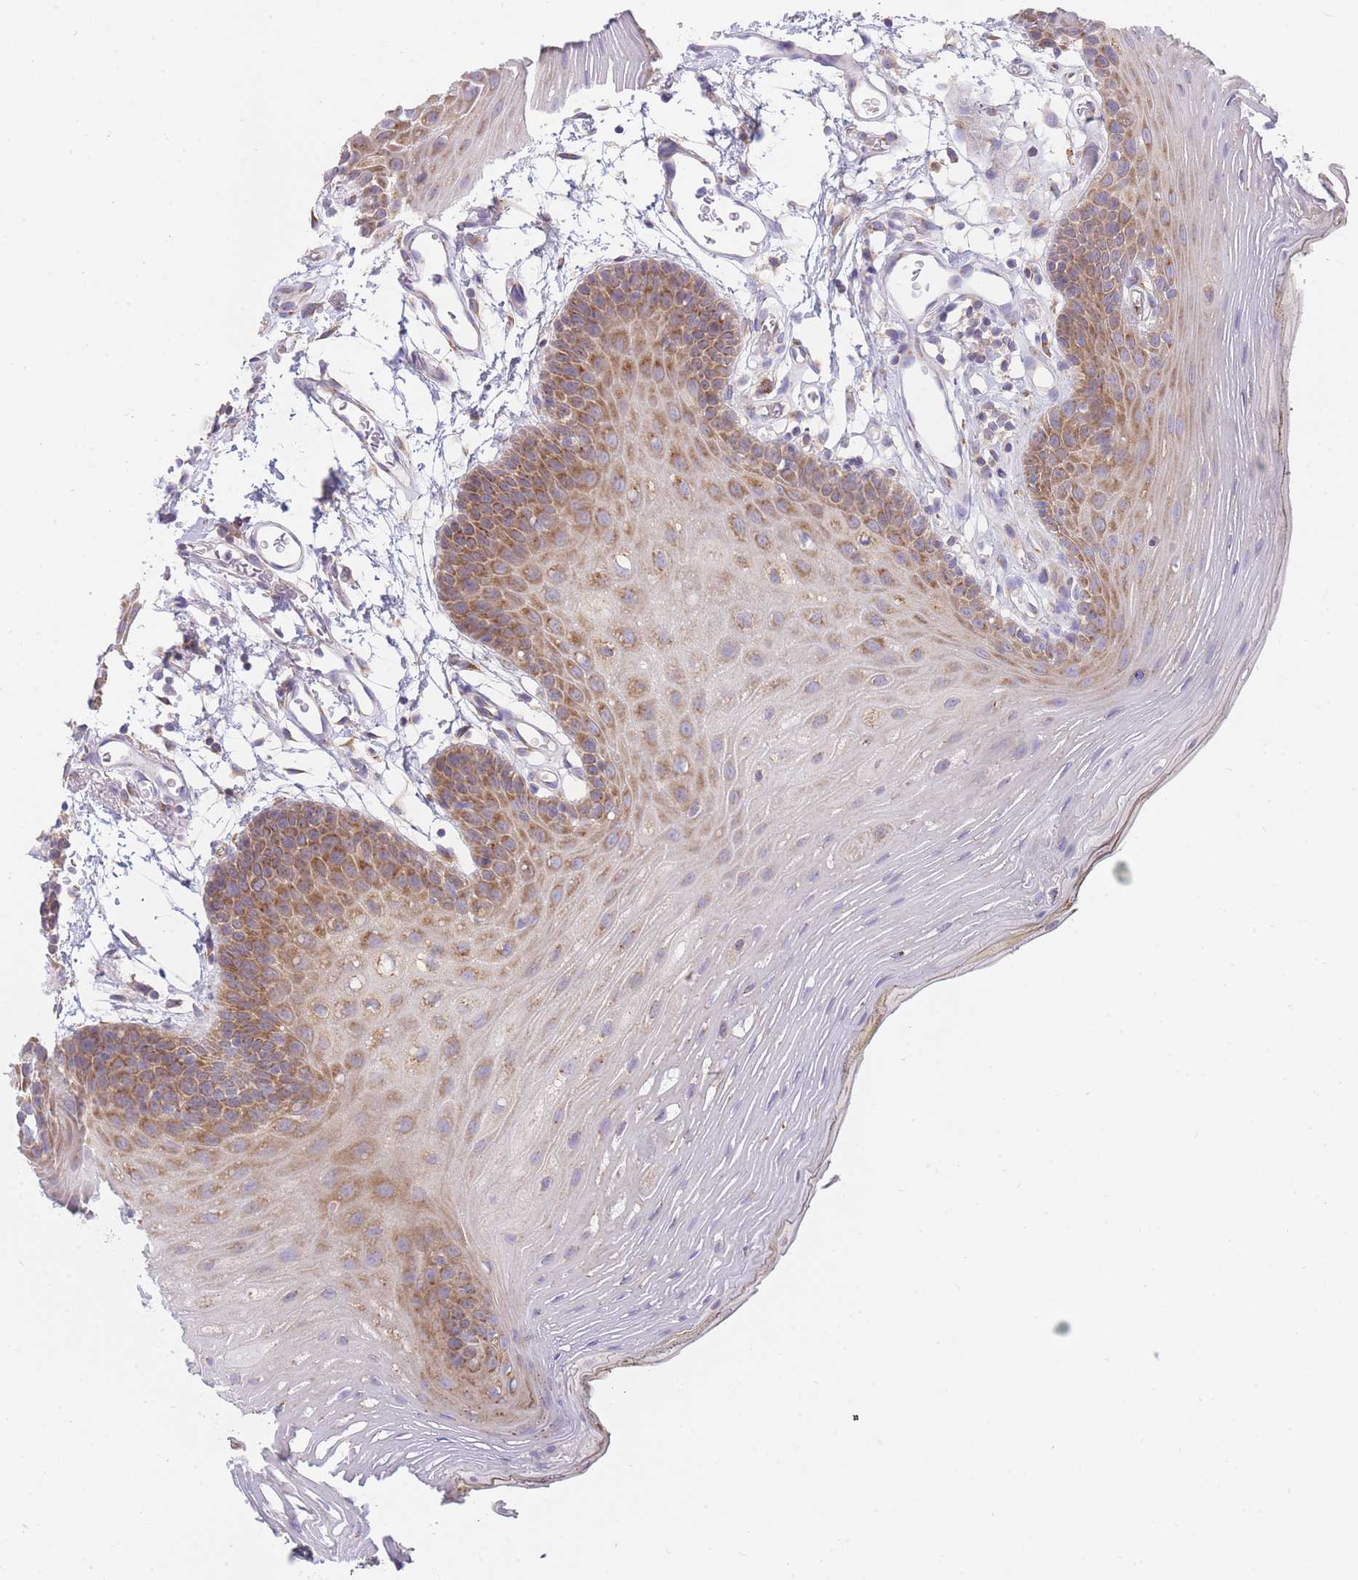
{"staining": {"intensity": "moderate", "quantity": ">75%", "location": "cytoplasmic/membranous"}, "tissue": "oral mucosa", "cell_type": "Squamous epithelial cells", "image_type": "normal", "snomed": [{"axis": "morphology", "description": "Normal tissue, NOS"}, {"axis": "topography", "description": "Oral tissue"}, {"axis": "topography", "description": "Tounge, NOS"}], "caption": "Squamous epithelial cells demonstrate moderate cytoplasmic/membranous staining in approximately >75% of cells in unremarkable oral mucosa. (DAB = brown stain, brightfield microscopy at high magnification).", "gene": "COPG1", "patient": {"sex": "female", "age": 81}}